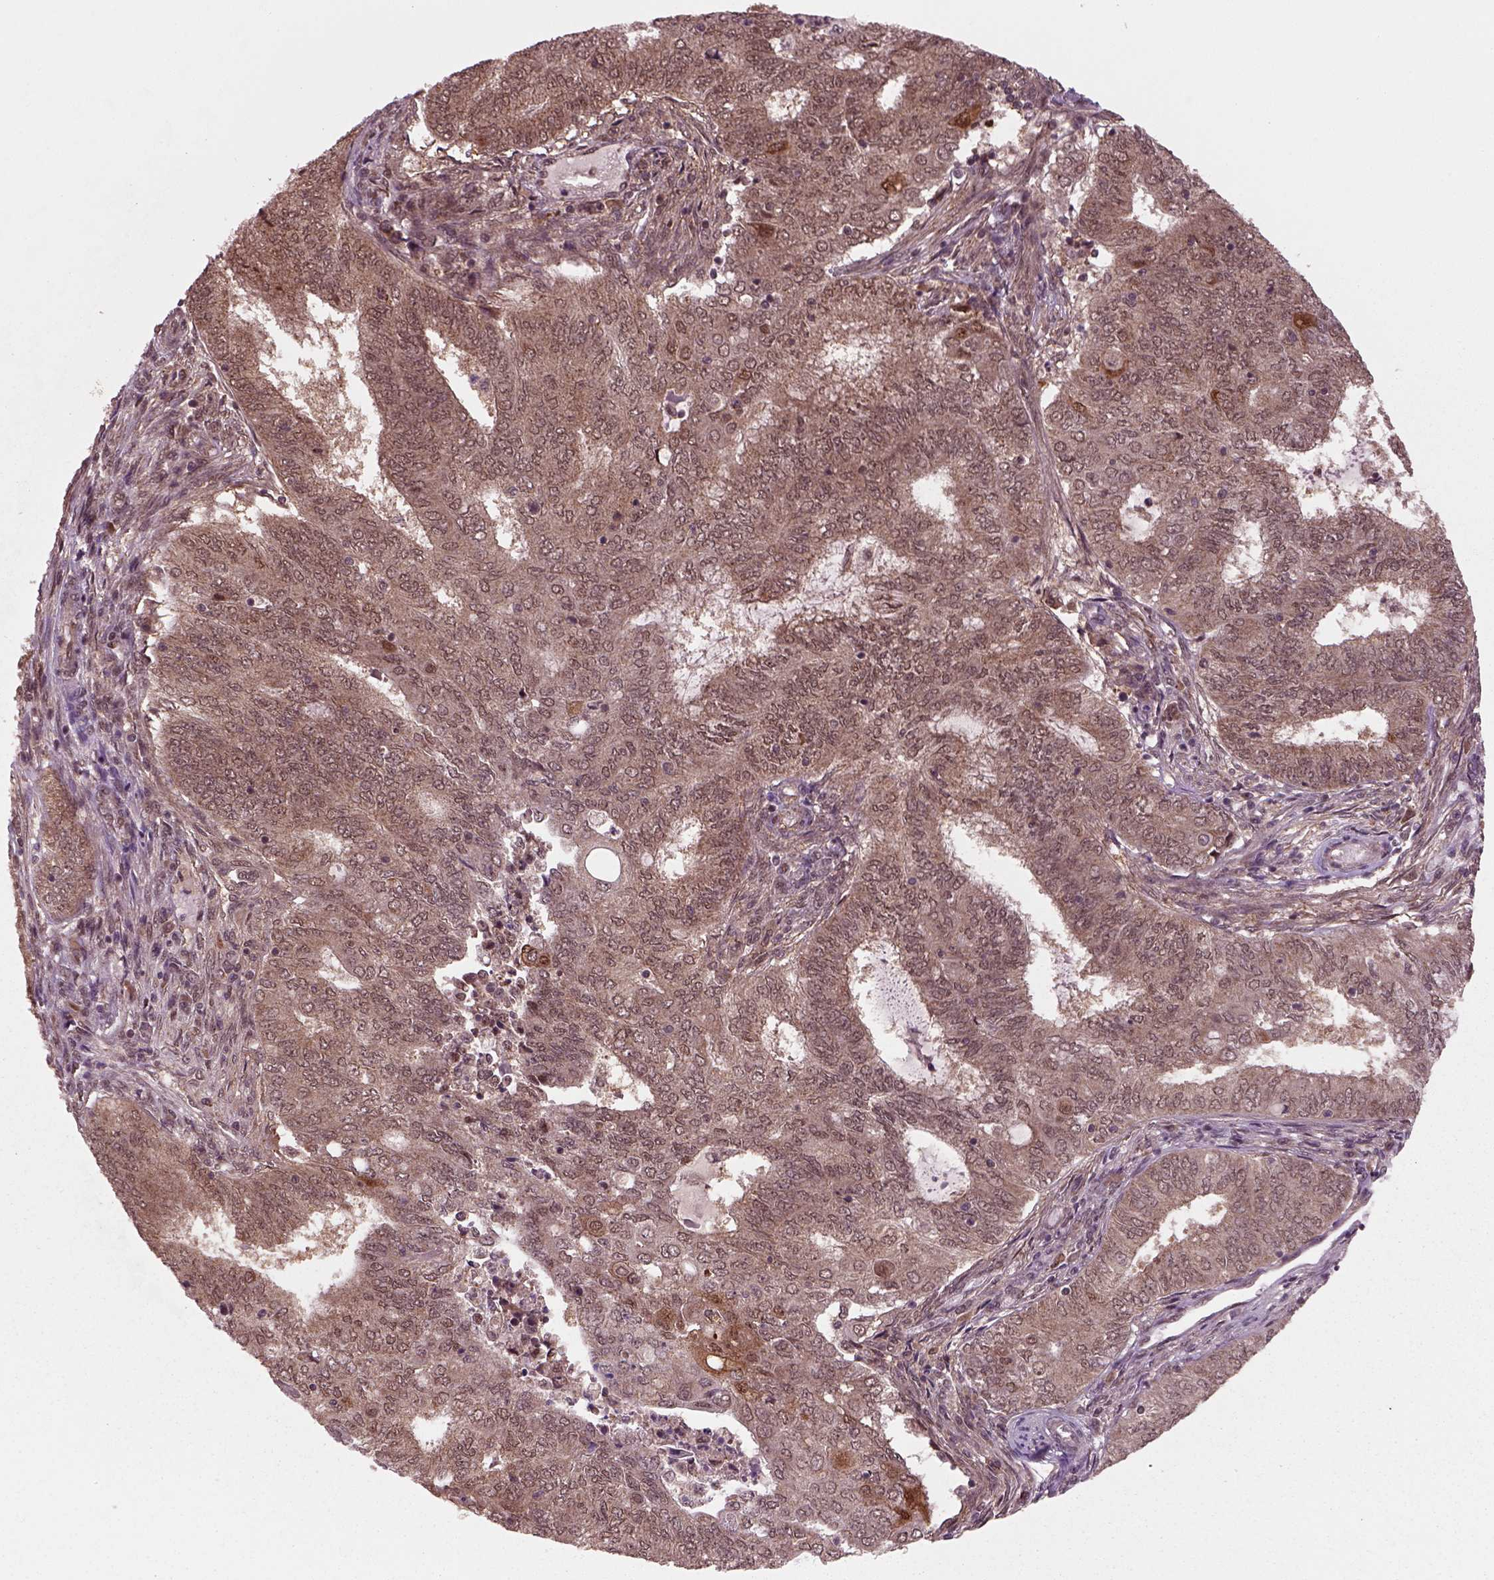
{"staining": {"intensity": "moderate", "quantity": ">75%", "location": "cytoplasmic/membranous"}, "tissue": "endometrial cancer", "cell_type": "Tumor cells", "image_type": "cancer", "snomed": [{"axis": "morphology", "description": "Adenocarcinoma, NOS"}, {"axis": "topography", "description": "Endometrium"}], "caption": "There is medium levels of moderate cytoplasmic/membranous staining in tumor cells of endometrial adenocarcinoma, as demonstrated by immunohistochemical staining (brown color).", "gene": "NUDT9", "patient": {"sex": "female", "age": 62}}